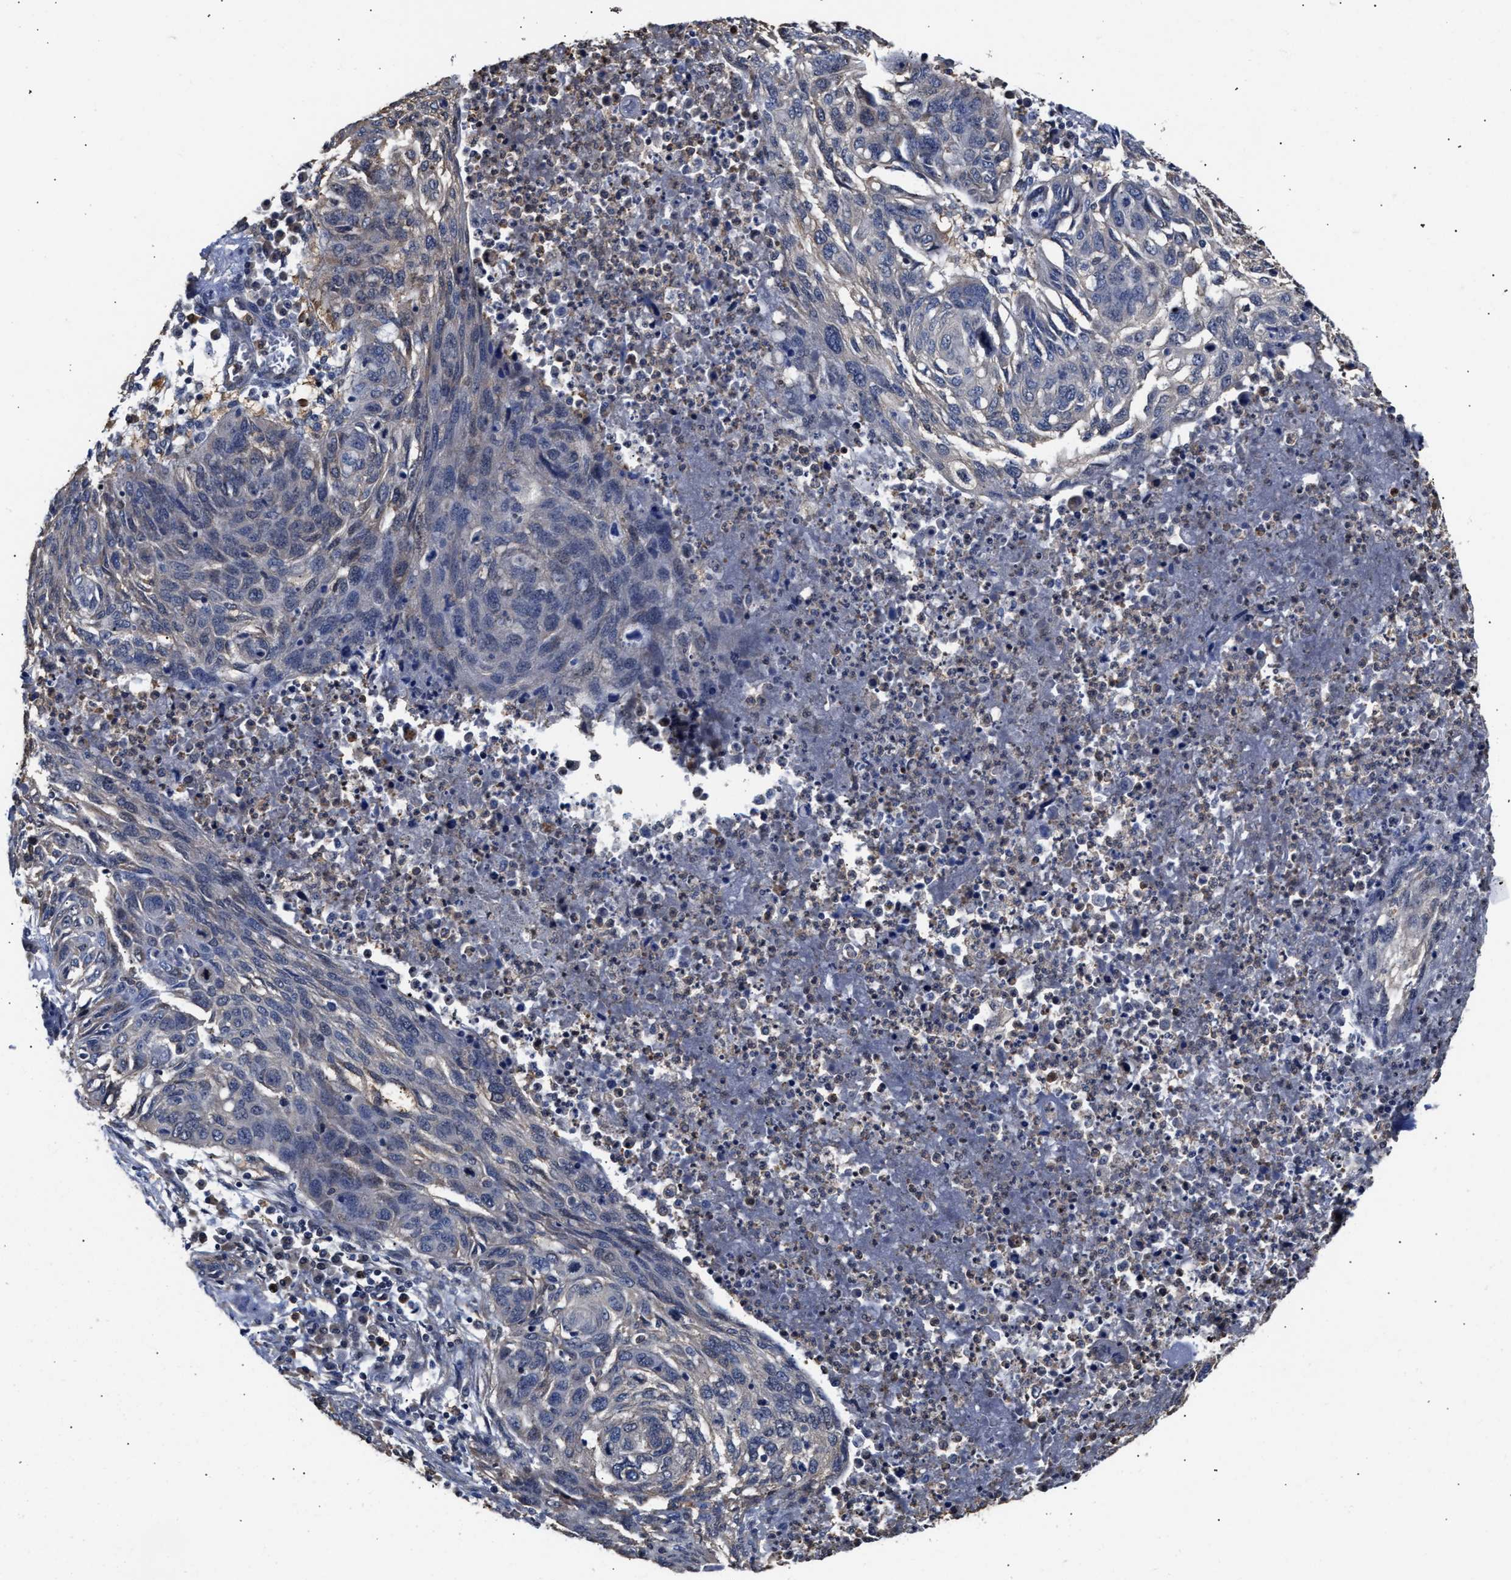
{"staining": {"intensity": "weak", "quantity": "<25%", "location": "cytoplasmic/membranous"}, "tissue": "lung cancer", "cell_type": "Tumor cells", "image_type": "cancer", "snomed": [{"axis": "morphology", "description": "Squamous cell carcinoma, NOS"}, {"axis": "topography", "description": "Lung"}], "caption": "Immunohistochemistry (IHC) histopathology image of human lung cancer (squamous cell carcinoma) stained for a protein (brown), which displays no staining in tumor cells.", "gene": "KLHDC1", "patient": {"sex": "female", "age": 63}}